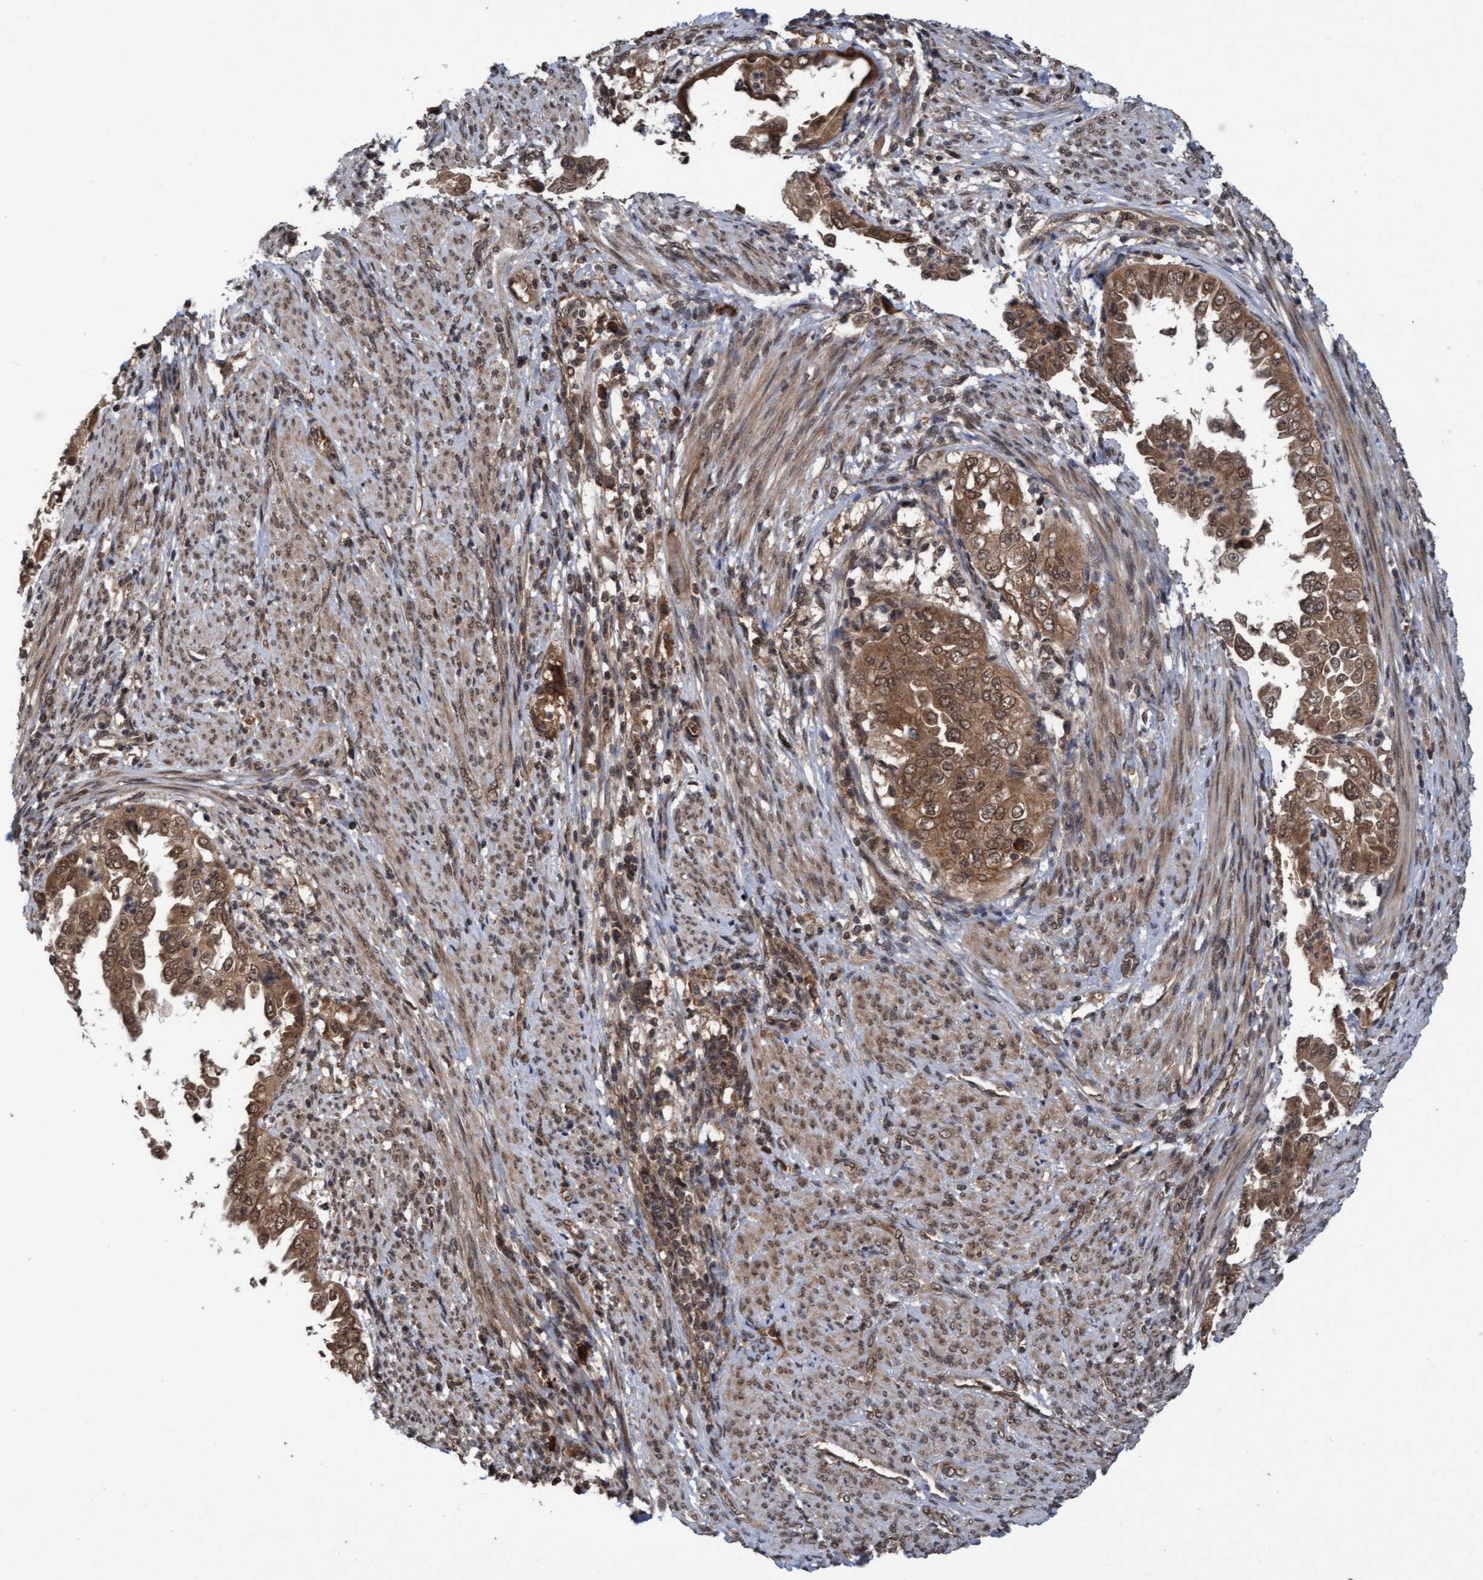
{"staining": {"intensity": "moderate", "quantity": ">75%", "location": "cytoplasmic/membranous,nuclear"}, "tissue": "endometrial cancer", "cell_type": "Tumor cells", "image_type": "cancer", "snomed": [{"axis": "morphology", "description": "Adenocarcinoma, NOS"}, {"axis": "topography", "description": "Endometrium"}], "caption": "Protein analysis of endometrial adenocarcinoma tissue demonstrates moderate cytoplasmic/membranous and nuclear expression in about >75% of tumor cells.", "gene": "WASF1", "patient": {"sex": "female", "age": 85}}